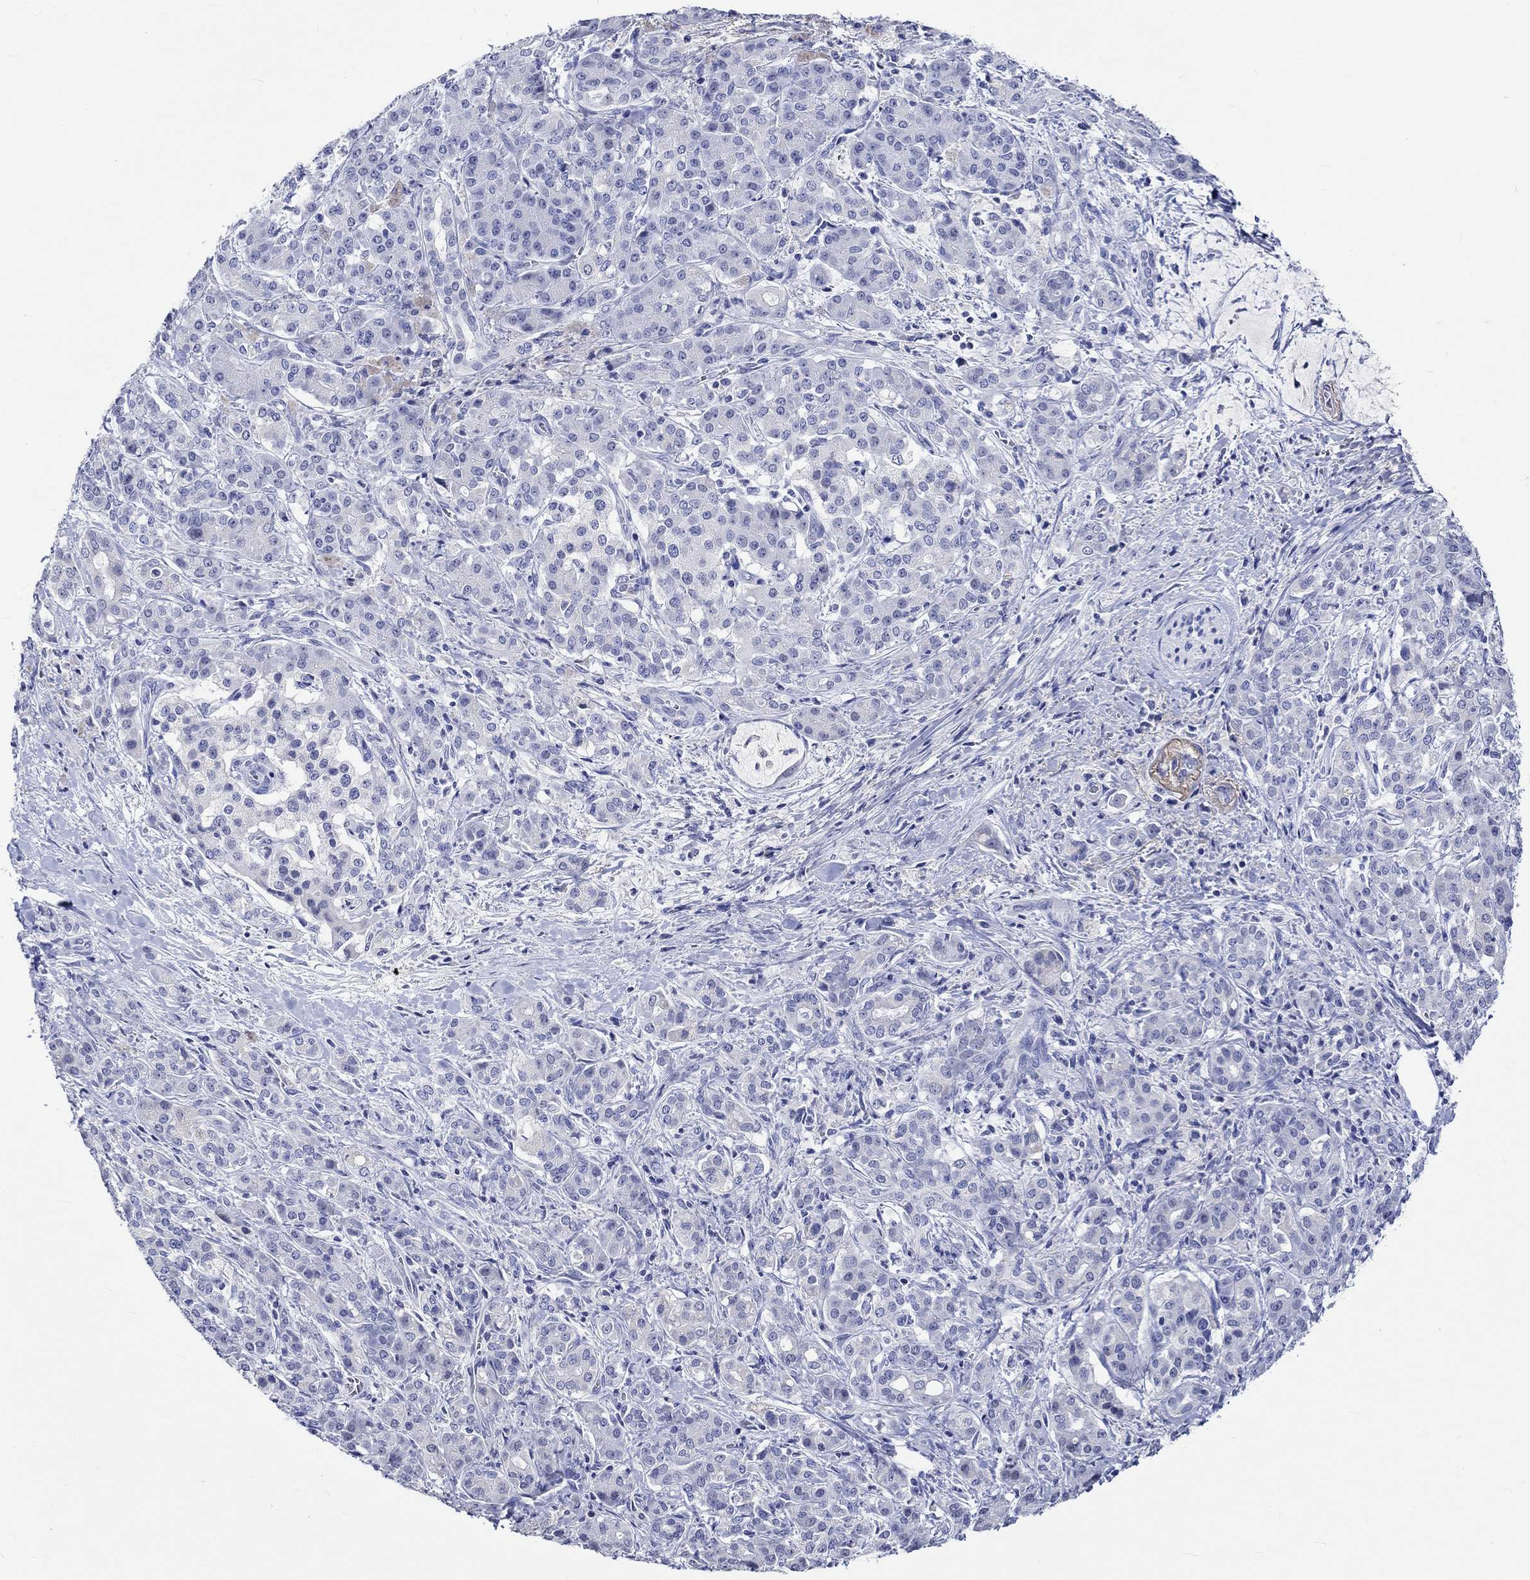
{"staining": {"intensity": "negative", "quantity": "none", "location": "none"}, "tissue": "pancreatic cancer", "cell_type": "Tumor cells", "image_type": "cancer", "snomed": [{"axis": "morphology", "description": "Normal tissue, NOS"}, {"axis": "morphology", "description": "Inflammation, NOS"}, {"axis": "morphology", "description": "Adenocarcinoma, NOS"}, {"axis": "topography", "description": "Pancreas"}], "caption": "The immunohistochemistry histopathology image has no significant expression in tumor cells of pancreatic adenocarcinoma tissue. (DAB IHC visualized using brightfield microscopy, high magnification).", "gene": "KLHL35", "patient": {"sex": "male", "age": 57}}